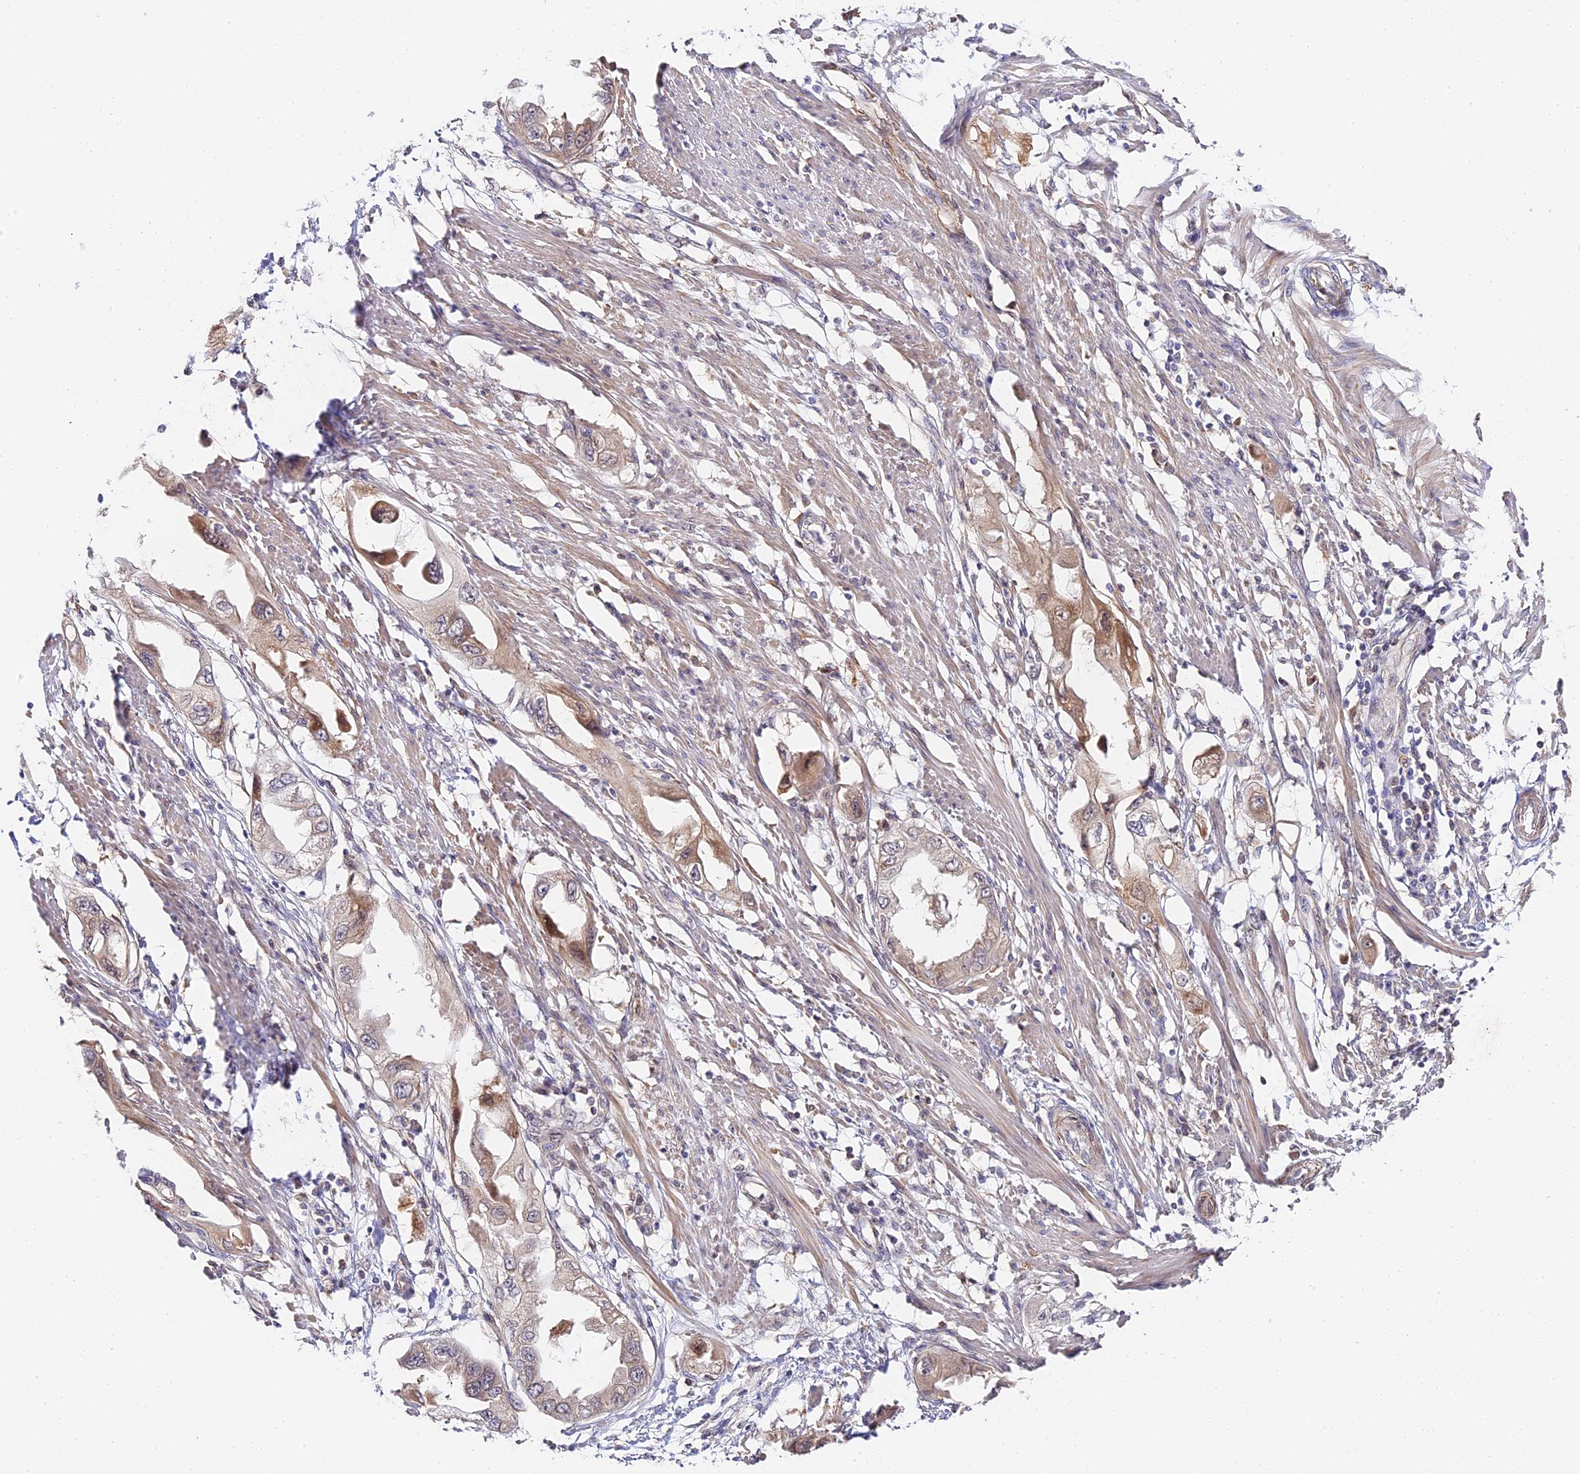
{"staining": {"intensity": "weak", "quantity": "25%-75%", "location": "cytoplasmic/membranous,nuclear"}, "tissue": "endometrial cancer", "cell_type": "Tumor cells", "image_type": "cancer", "snomed": [{"axis": "morphology", "description": "Adenocarcinoma, NOS"}, {"axis": "topography", "description": "Endometrium"}], "caption": "IHC (DAB) staining of human adenocarcinoma (endometrial) demonstrates weak cytoplasmic/membranous and nuclear protein staining in approximately 25%-75% of tumor cells.", "gene": "IMPACT", "patient": {"sex": "female", "age": 67}}